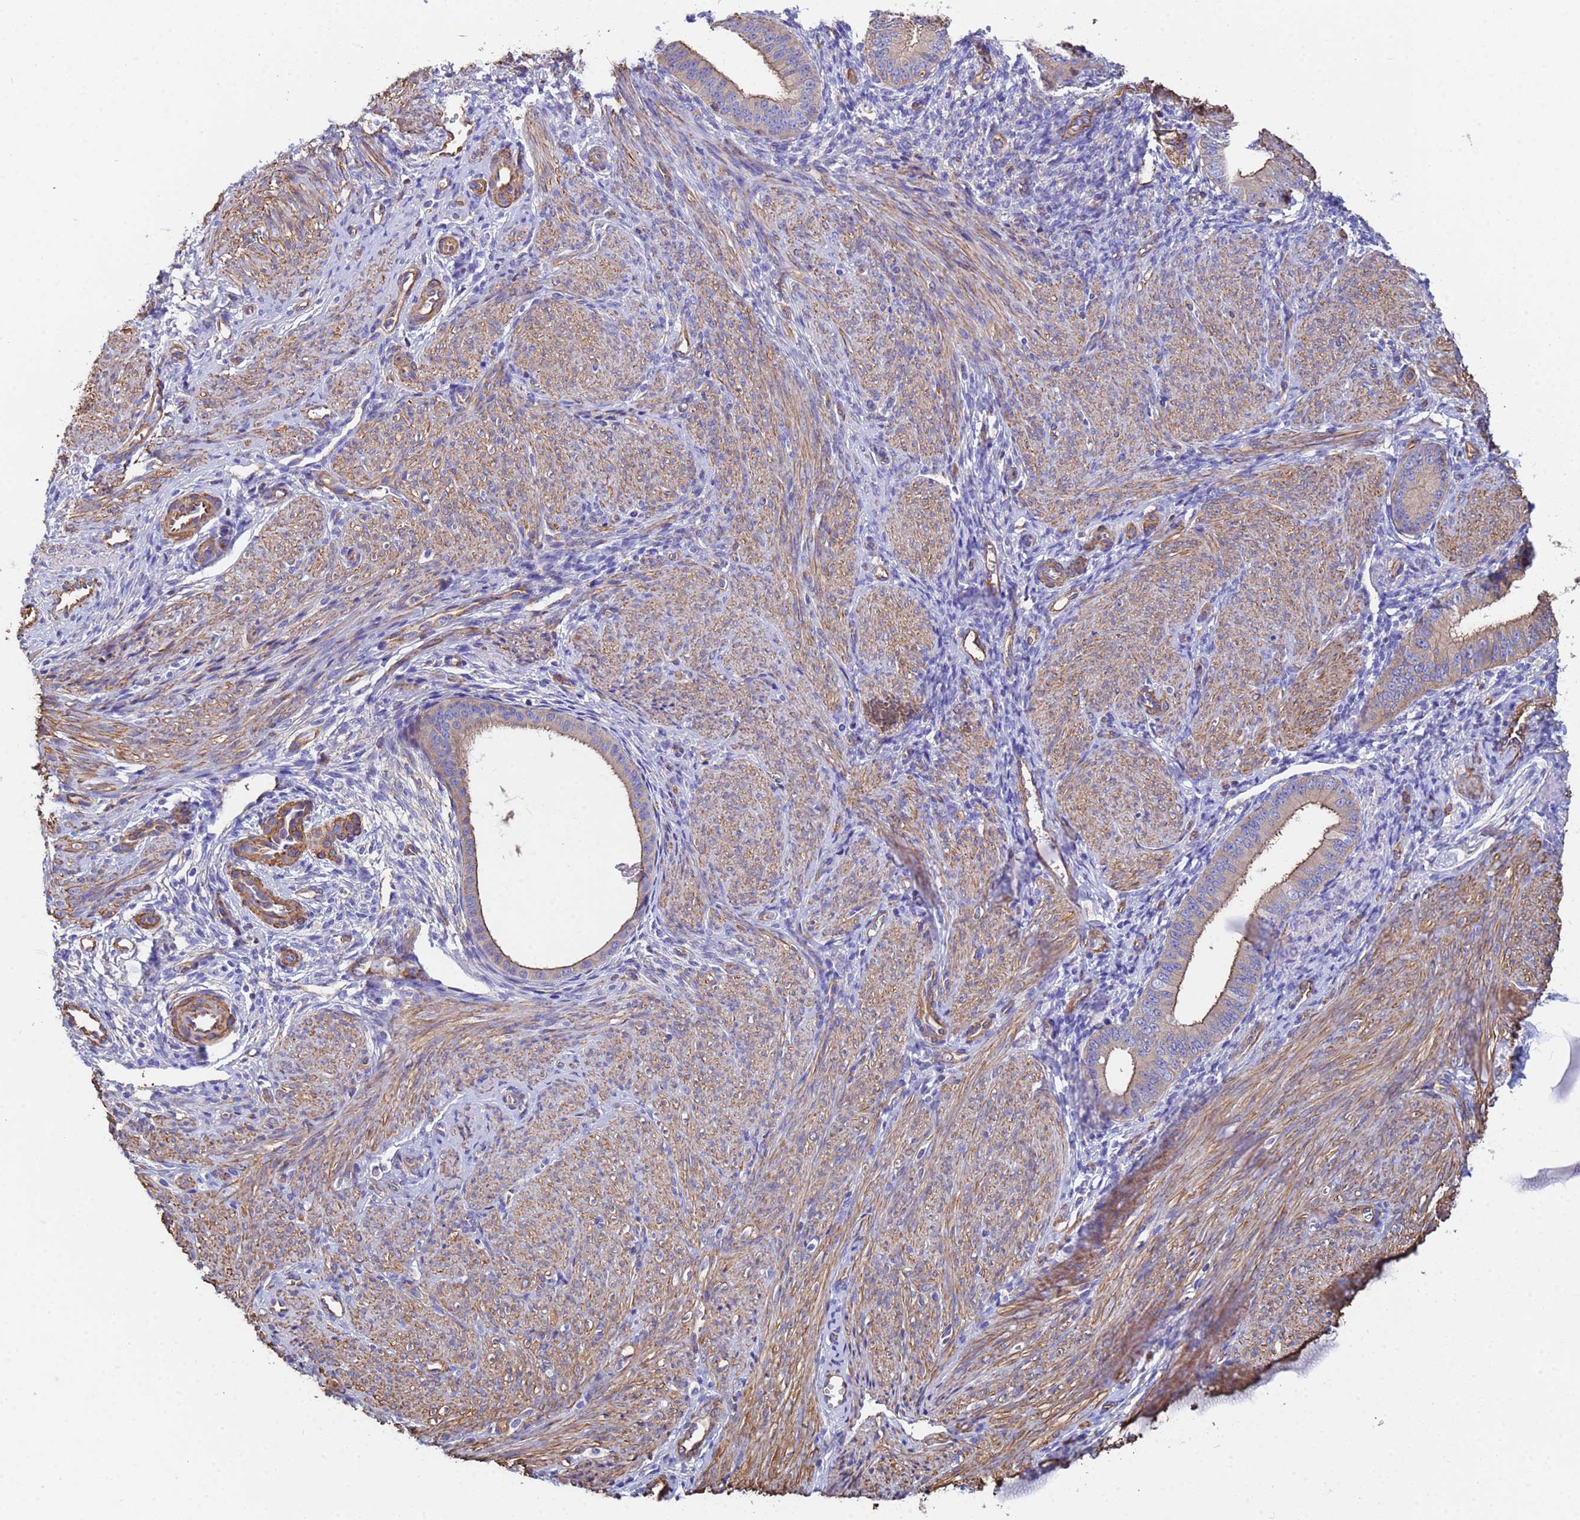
{"staining": {"intensity": "negative", "quantity": "none", "location": "none"}, "tissue": "endometrium", "cell_type": "Cells in endometrial stroma", "image_type": "normal", "snomed": [{"axis": "morphology", "description": "Normal tissue, NOS"}, {"axis": "topography", "description": "Endometrium"}], "caption": "This is a micrograph of immunohistochemistry (IHC) staining of benign endometrium, which shows no expression in cells in endometrial stroma.", "gene": "MYL12A", "patient": {"sex": "female", "age": 49}}